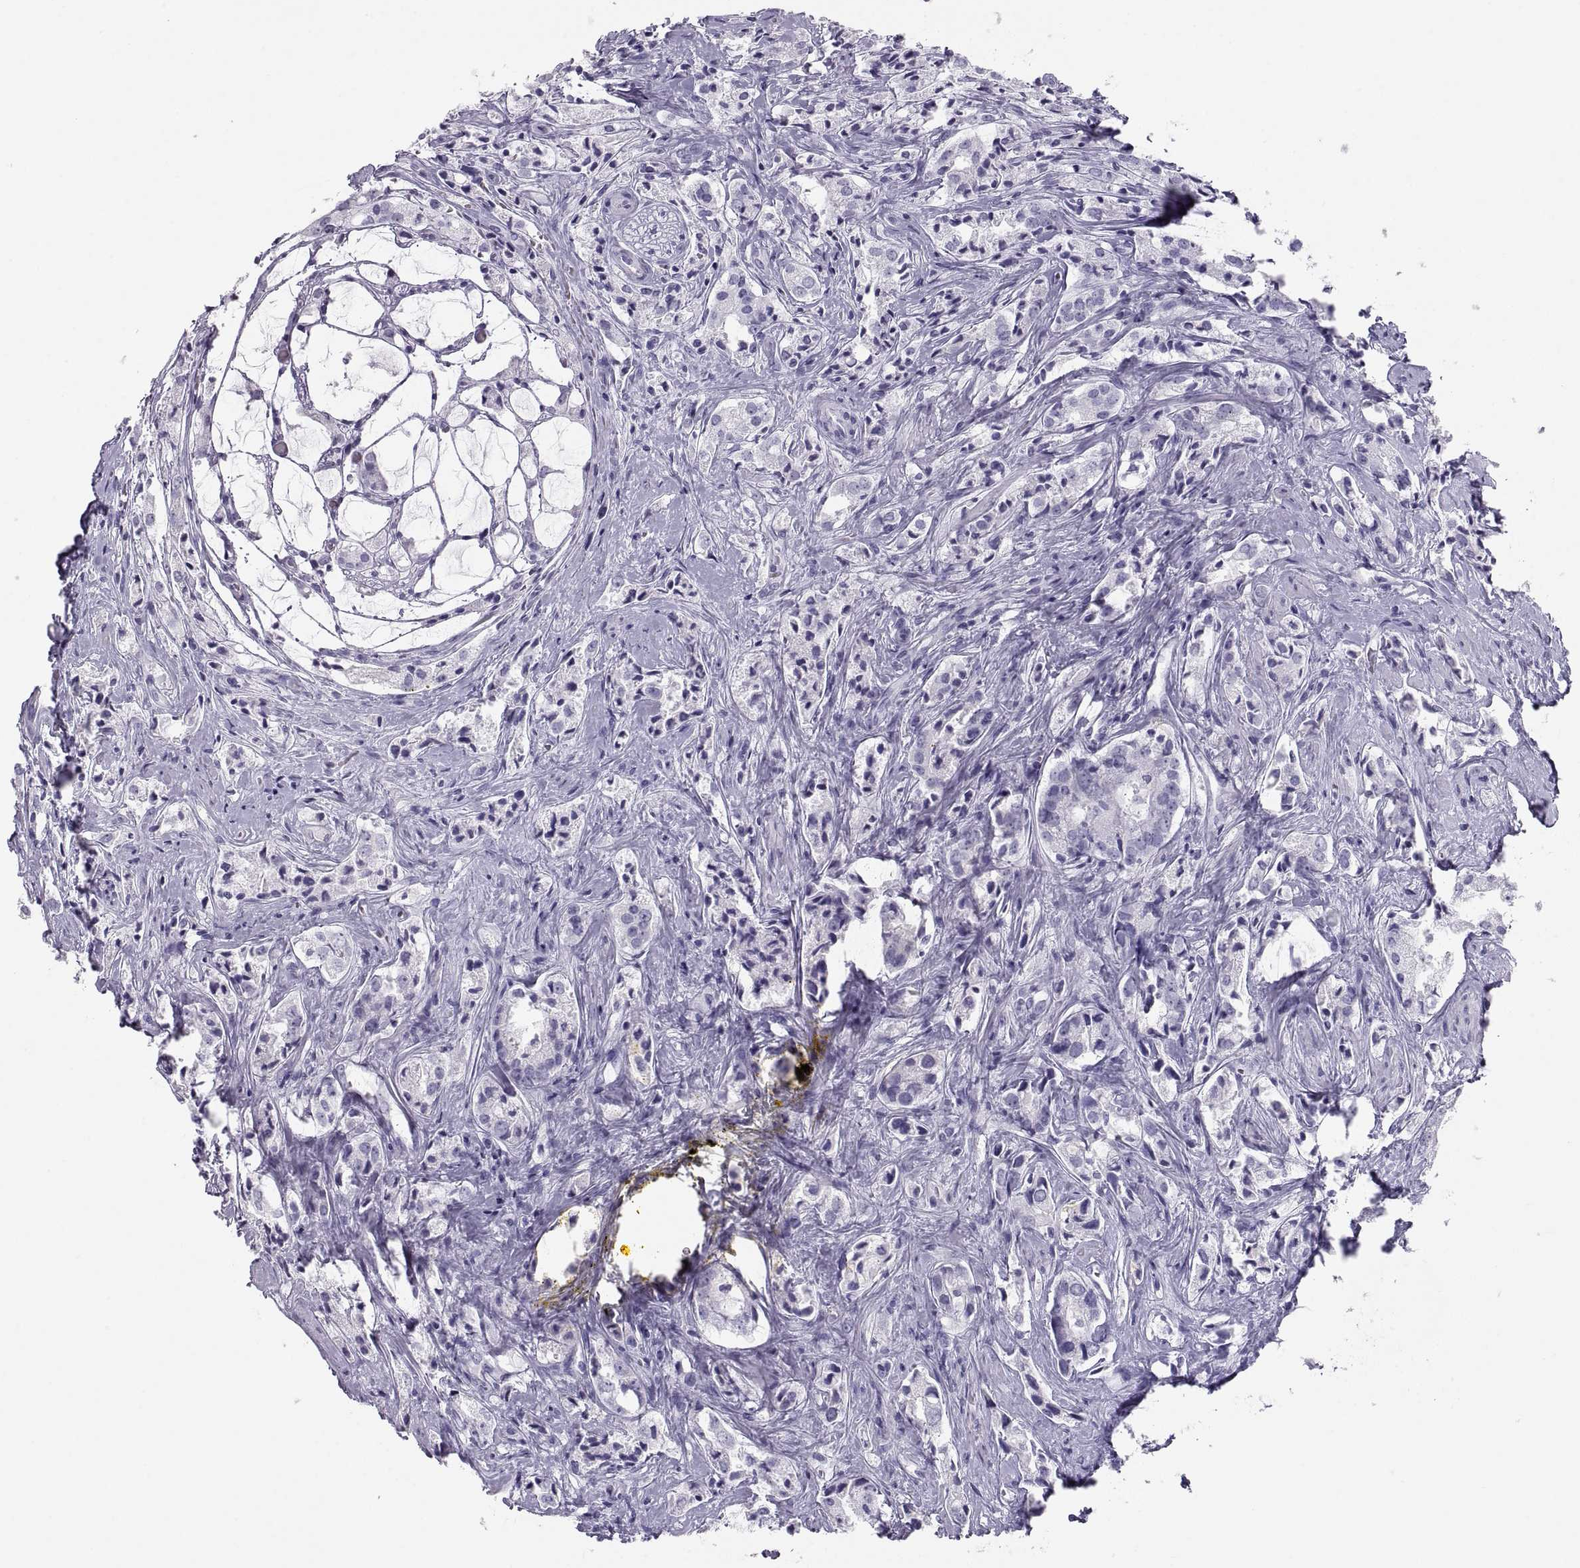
{"staining": {"intensity": "negative", "quantity": "none", "location": "none"}, "tissue": "prostate cancer", "cell_type": "Tumor cells", "image_type": "cancer", "snomed": [{"axis": "morphology", "description": "Adenocarcinoma, NOS"}, {"axis": "topography", "description": "Prostate"}], "caption": "Immunohistochemistry (IHC) image of human prostate cancer (adenocarcinoma) stained for a protein (brown), which demonstrates no expression in tumor cells. (DAB (3,3'-diaminobenzidine) immunohistochemistry with hematoxylin counter stain).", "gene": "SEMG1", "patient": {"sex": "male", "age": 66}}